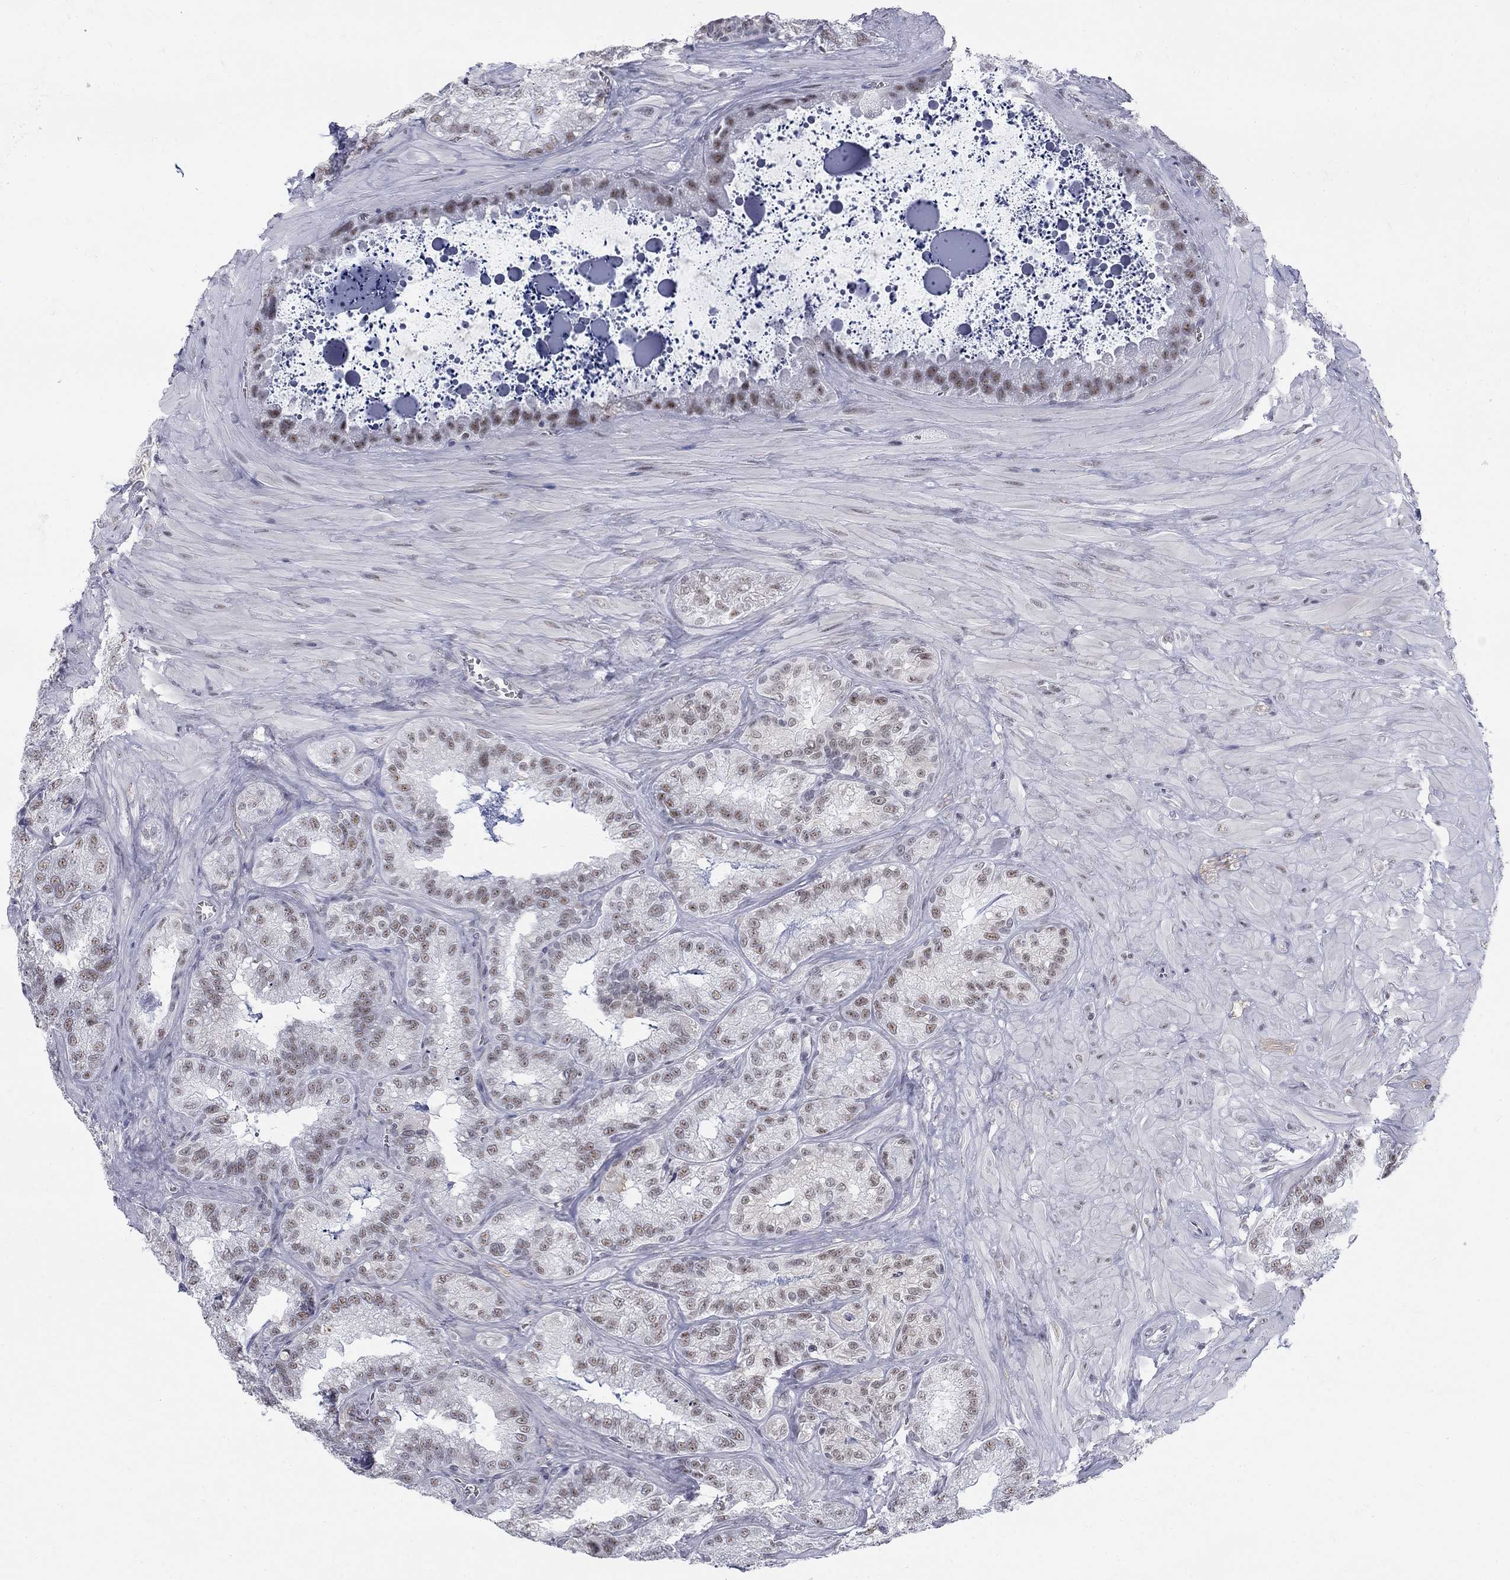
{"staining": {"intensity": "weak", "quantity": "25%-75%", "location": "nuclear"}, "tissue": "seminal vesicle", "cell_type": "Glandular cells", "image_type": "normal", "snomed": [{"axis": "morphology", "description": "Normal tissue, NOS"}, {"axis": "topography", "description": "Seminal veicle"}], "caption": "Weak nuclear expression is appreciated in approximately 25%-75% of glandular cells in unremarkable seminal vesicle.", "gene": "DMTN", "patient": {"sex": "male", "age": 57}}